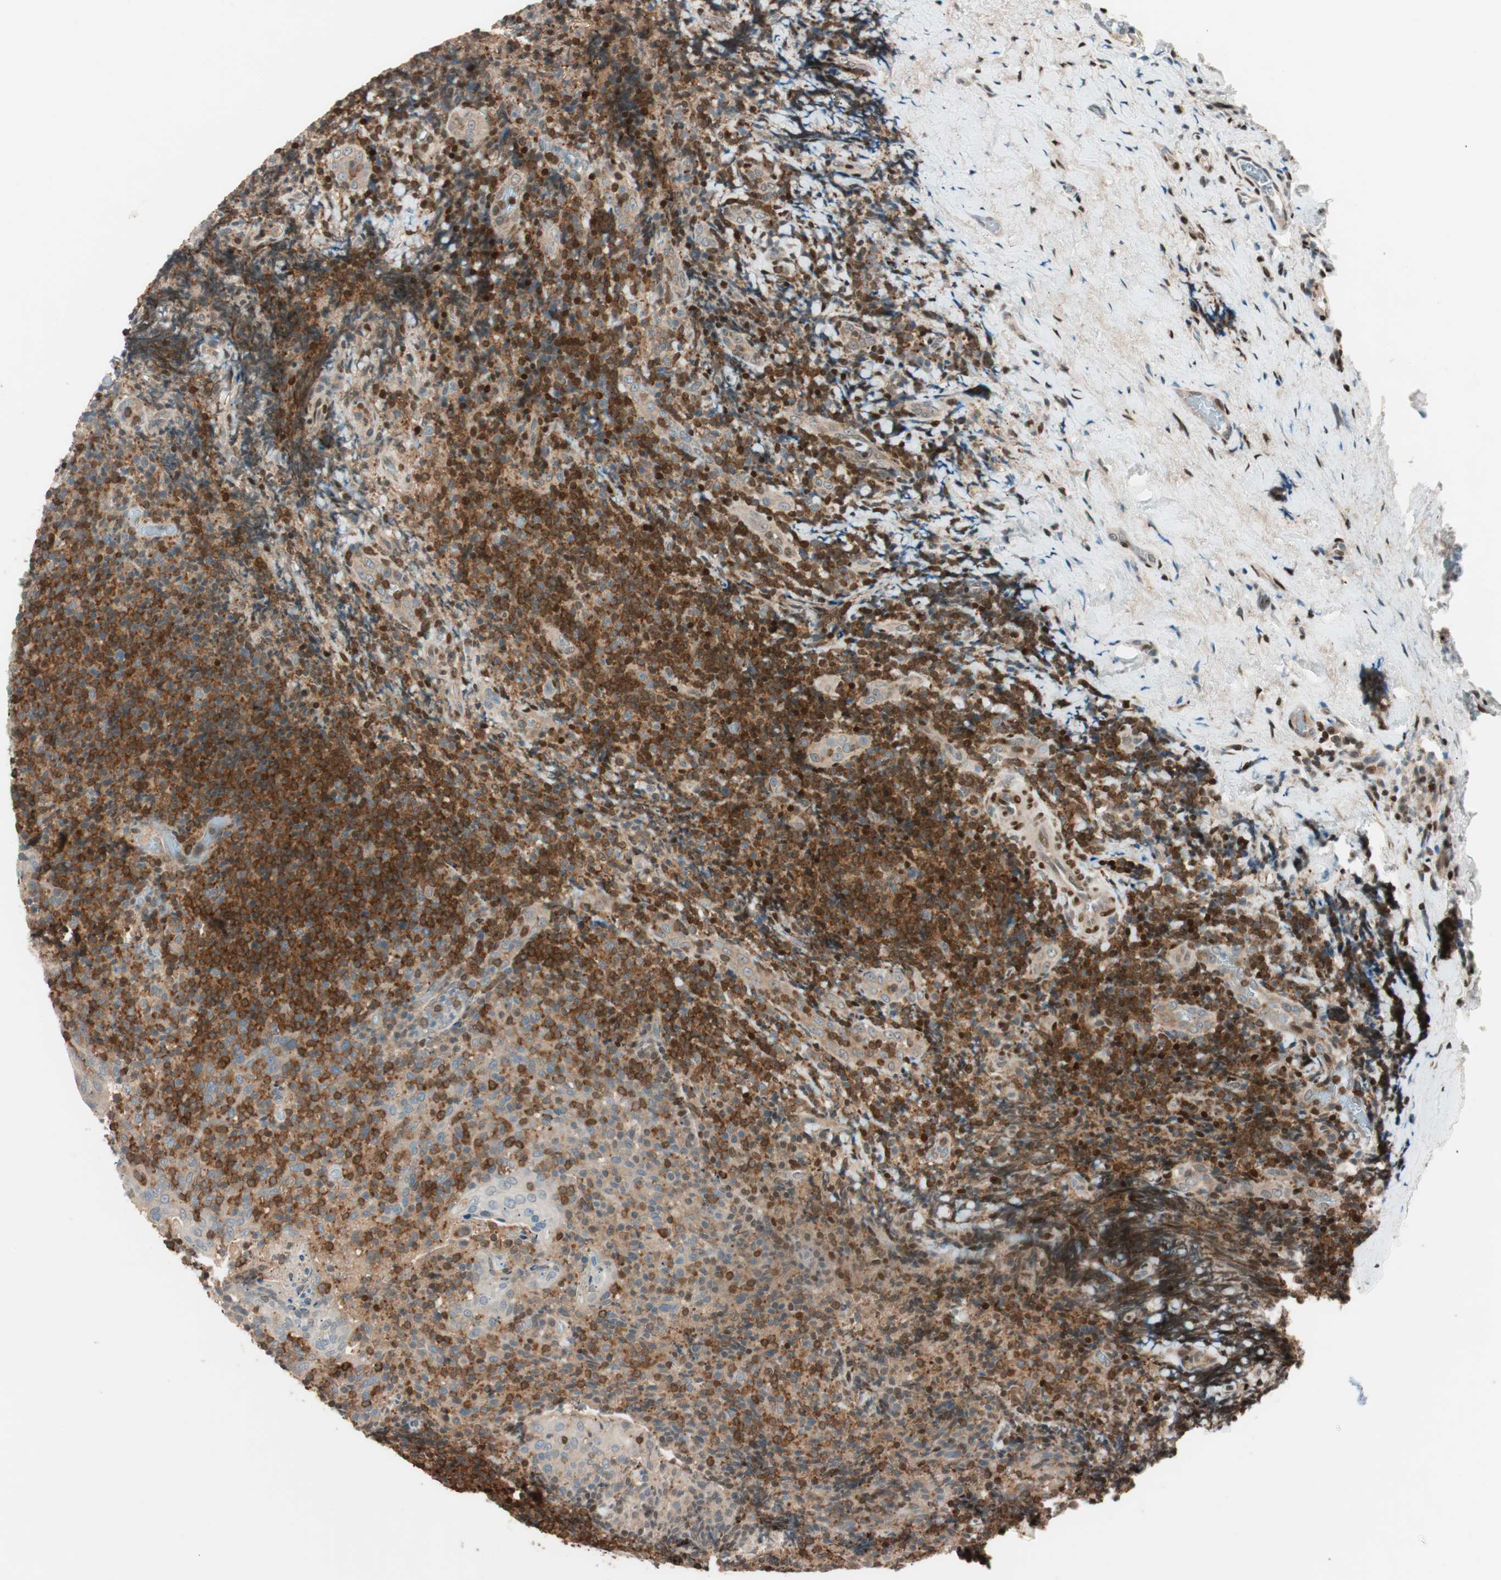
{"staining": {"intensity": "strong", "quantity": ">75%", "location": "cytoplasmic/membranous"}, "tissue": "lymphoma", "cell_type": "Tumor cells", "image_type": "cancer", "snomed": [{"axis": "morphology", "description": "Malignant lymphoma, non-Hodgkin's type, High grade"}, {"axis": "topography", "description": "Tonsil"}], "caption": "This micrograph shows high-grade malignant lymphoma, non-Hodgkin's type stained with IHC to label a protein in brown. The cytoplasmic/membranous of tumor cells show strong positivity for the protein. Nuclei are counter-stained blue.", "gene": "BIN1", "patient": {"sex": "female", "age": 36}}